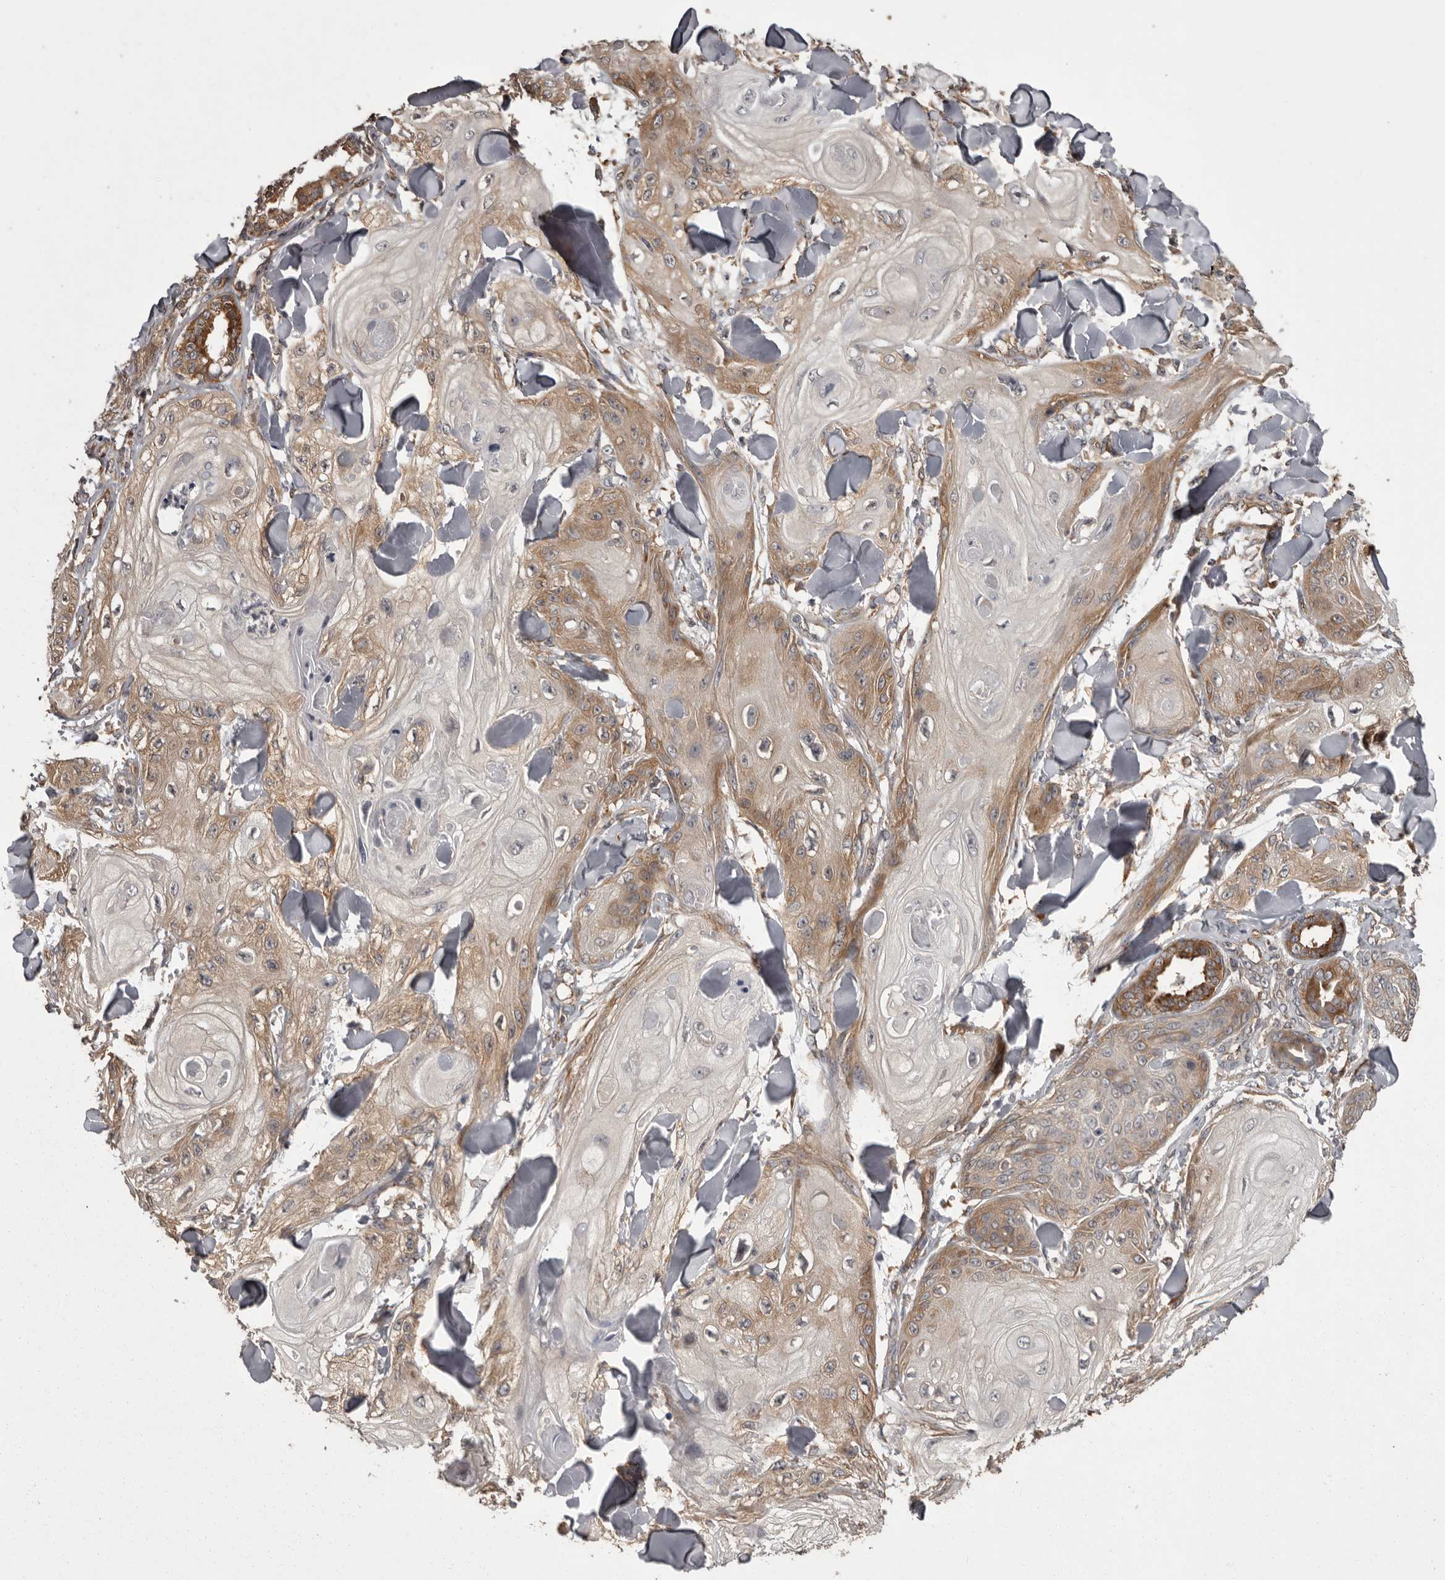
{"staining": {"intensity": "moderate", "quantity": ">75%", "location": "cytoplasmic/membranous"}, "tissue": "skin cancer", "cell_type": "Tumor cells", "image_type": "cancer", "snomed": [{"axis": "morphology", "description": "Squamous cell carcinoma, NOS"}, {"axis": "topography", "description": "Skin"}], "caption": "Brown immunohistochemical staining in human skin squamous cell carcinoma reveals moderate cytoplasmic/membranous positivity in approximately >75% of tumor cells.", "gene": "DARS1", "patient": {"sex": "male", "age": 74}}